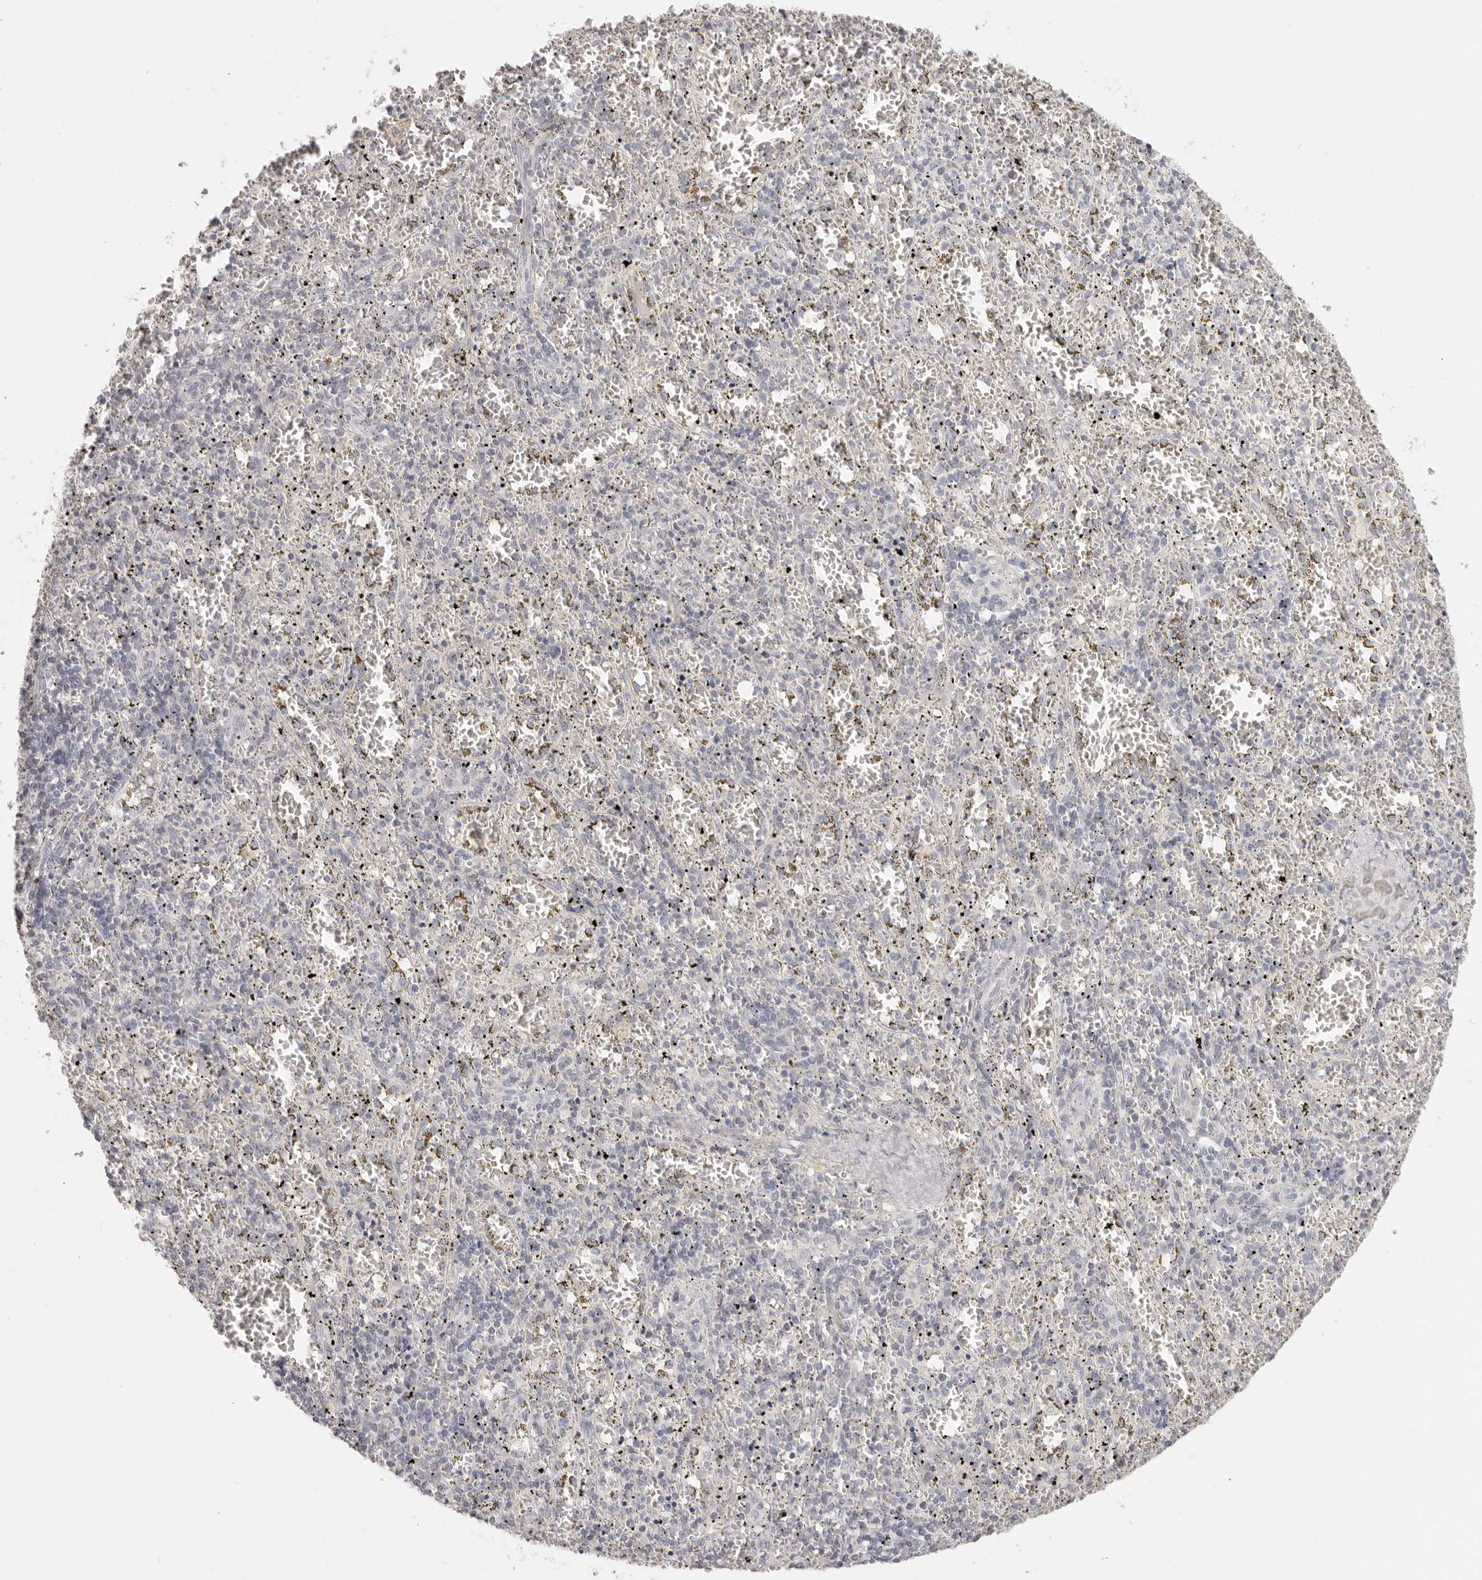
{"staining": {"intensity": "negative", "quantity": "none", "location": "none"}, "tissue": "spleen", "cell_type": "Cells in red pulp", "image_type": "normal", "snomed": [{"axis": "morphology", "description": "Normal tissue, NOS"}, {"axis": "topography", "description": "Spleen"}], "caption": "Histopathology image shows no protein staining in cells in red pulp of normal spleen. (DAB (3,3'-diaminobenzidine) IHC with hematoxylin counter stain).", "gene": "RXFP1", "patient": {"sex": "male", "age": 11}}